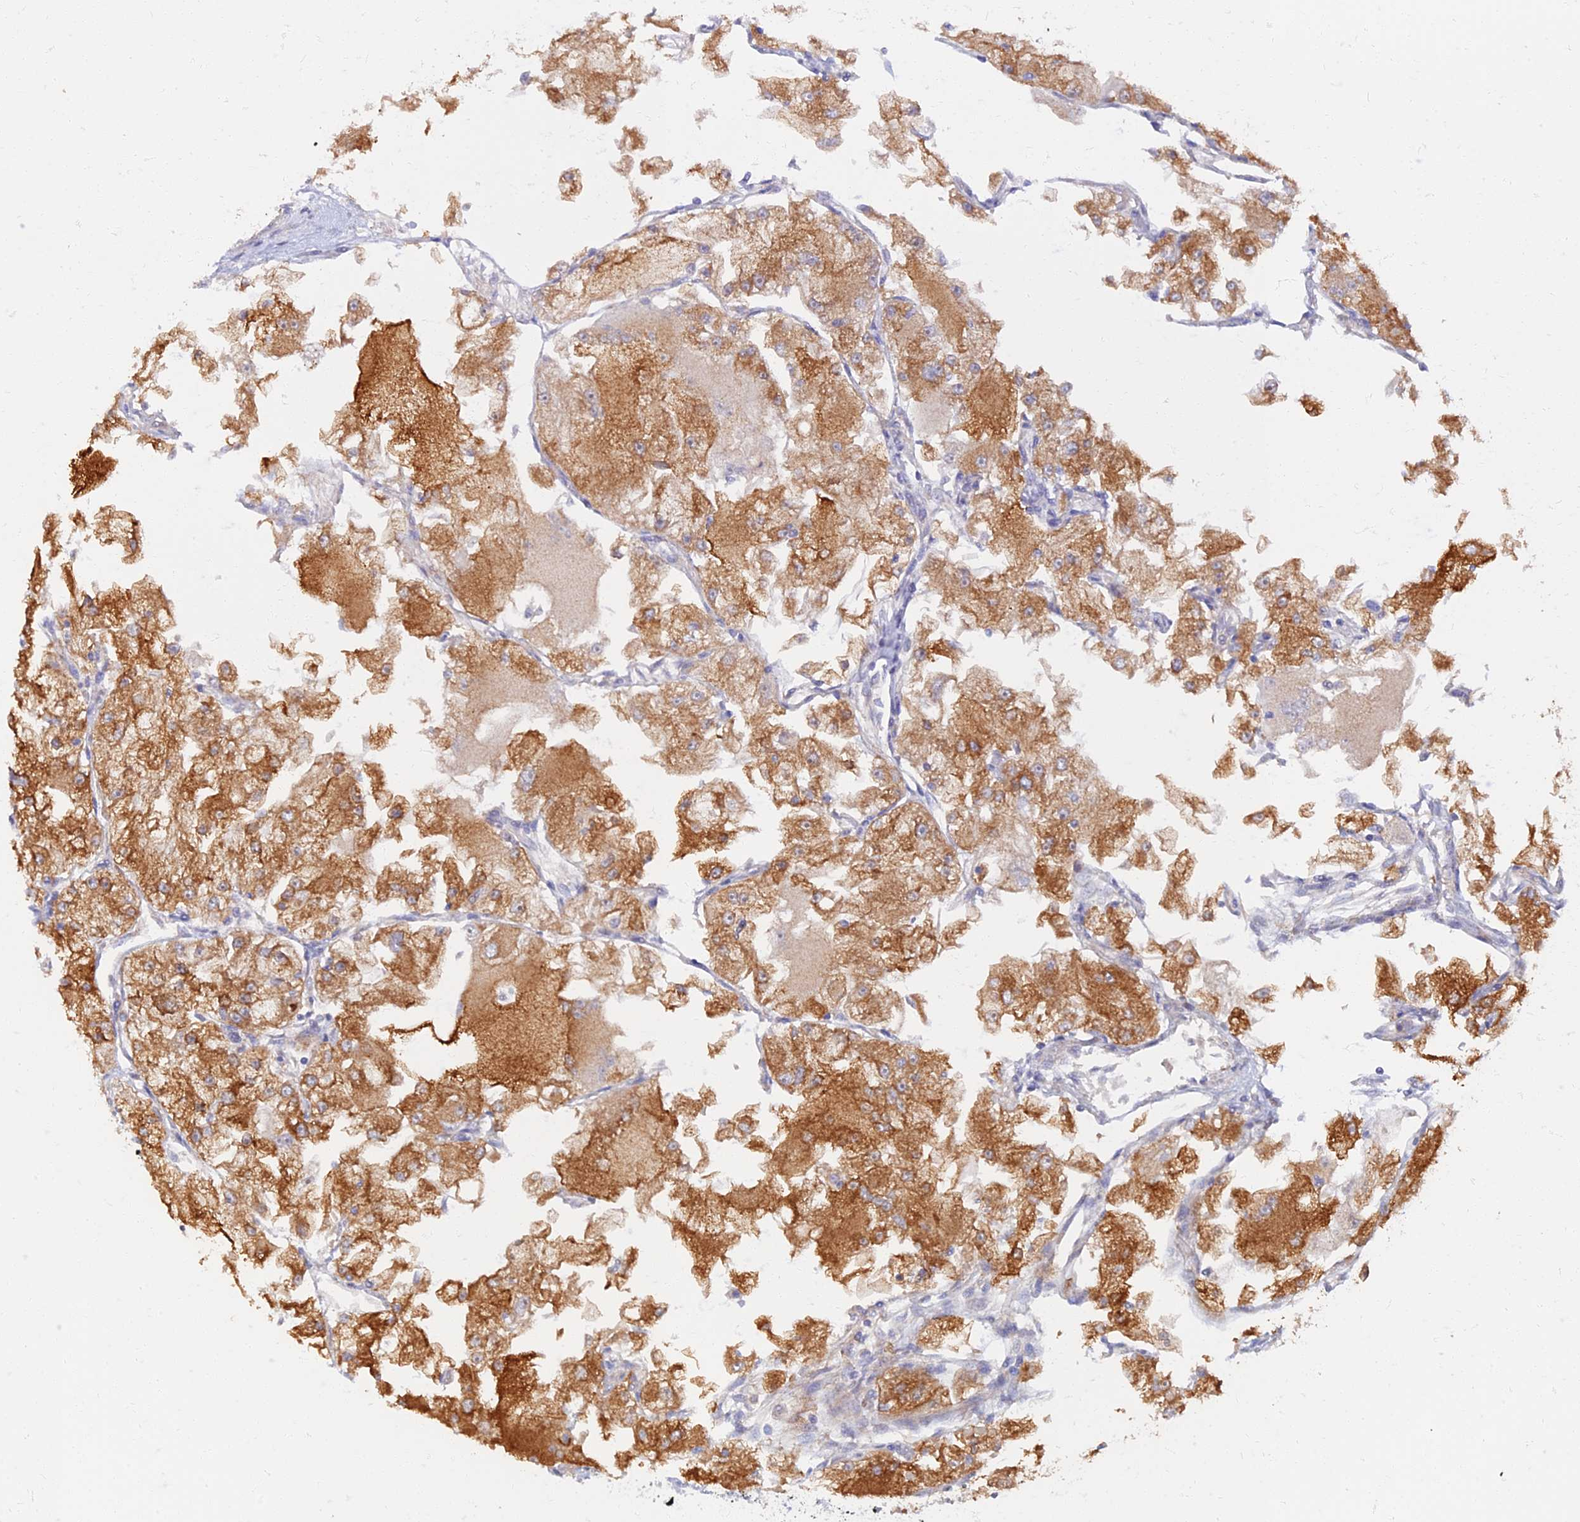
{"staining": {"intensity": "strong", "quantity": ">75%", "location": "cytoplasmic/membranous"}, "tissue": "renal cancer", "cell_type": "Tumor cells", "image_type": "cancer", "snomed": [{"axis": "morphology", "description": "Adenocarcinoma, NOS"}, {"axis": "topography", "description": "Kidney"}], "caption": "Immunohistochemistry (IHC) staining of renal cancer (adenocarcinoma), which shows high levels of strong cytoplasmic/membranous expression in approximately >75% of tumor cells indicating strong cytoplasmic/membranous protein expression. The staining was performed using DAB (3,3'-diaminobenzidine) (brown) for protein detection and nuclei were counterstained in hematoxylin (blue).", "gene": "TMEM44", "patient": {"sex": "female", "age": 72}}